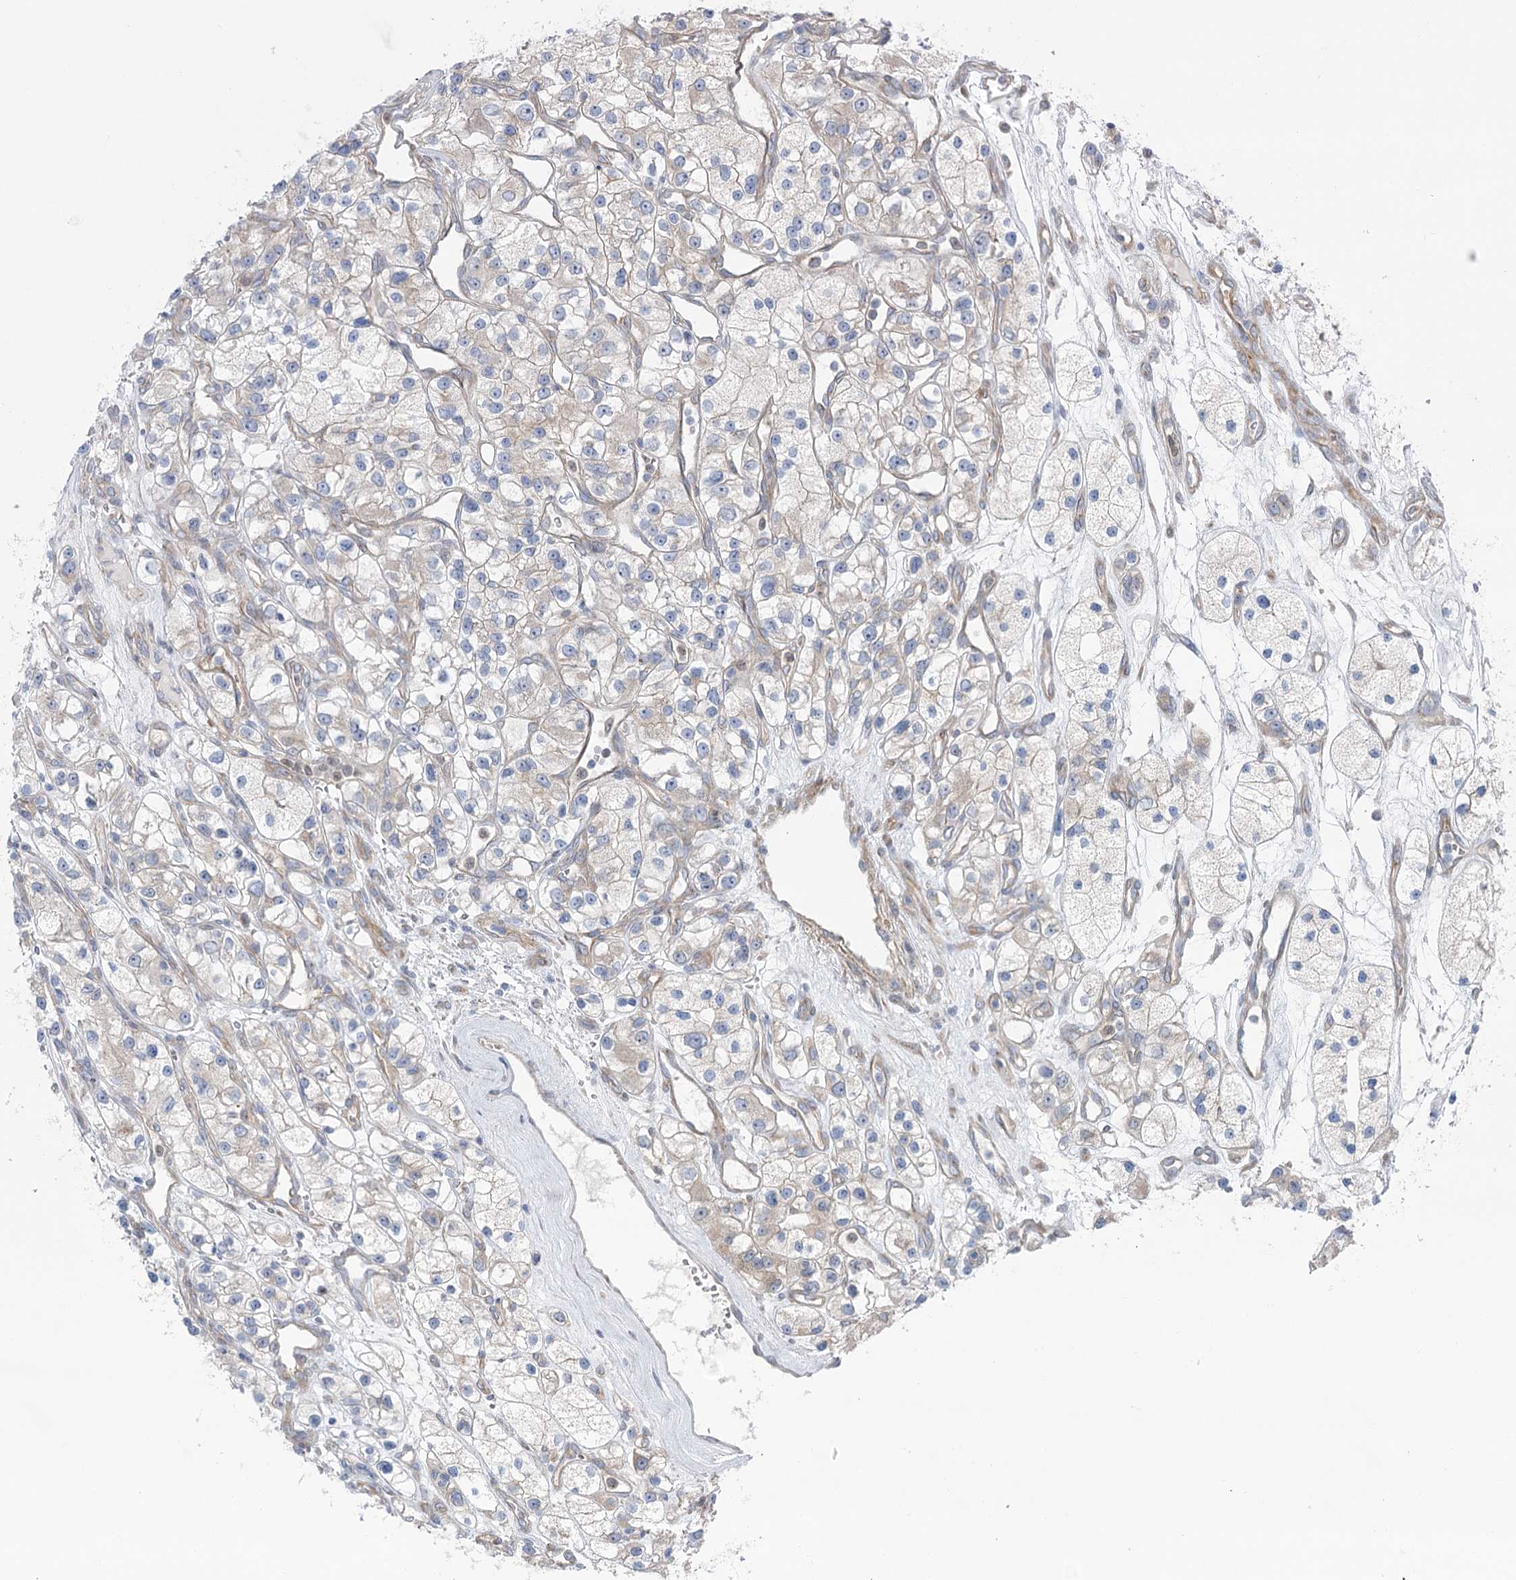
{"staining": {"intensity": "negative", "quantity": "none", "location": "none"}, "tissue": "renal cancer", "cell_type": "Tumor cells", "image_type": "cancer", "snomed": [{"axis": "morphology", "description": "Adenocarcinoma, NOS"}, {"axis": "topography", "description": "Kidney"}], "caption": "There is no significant expression in tumor cells of renal adenocarcinoma.", "gene": "SCN11A", "patient": {"sex": "female", "age": 57}}